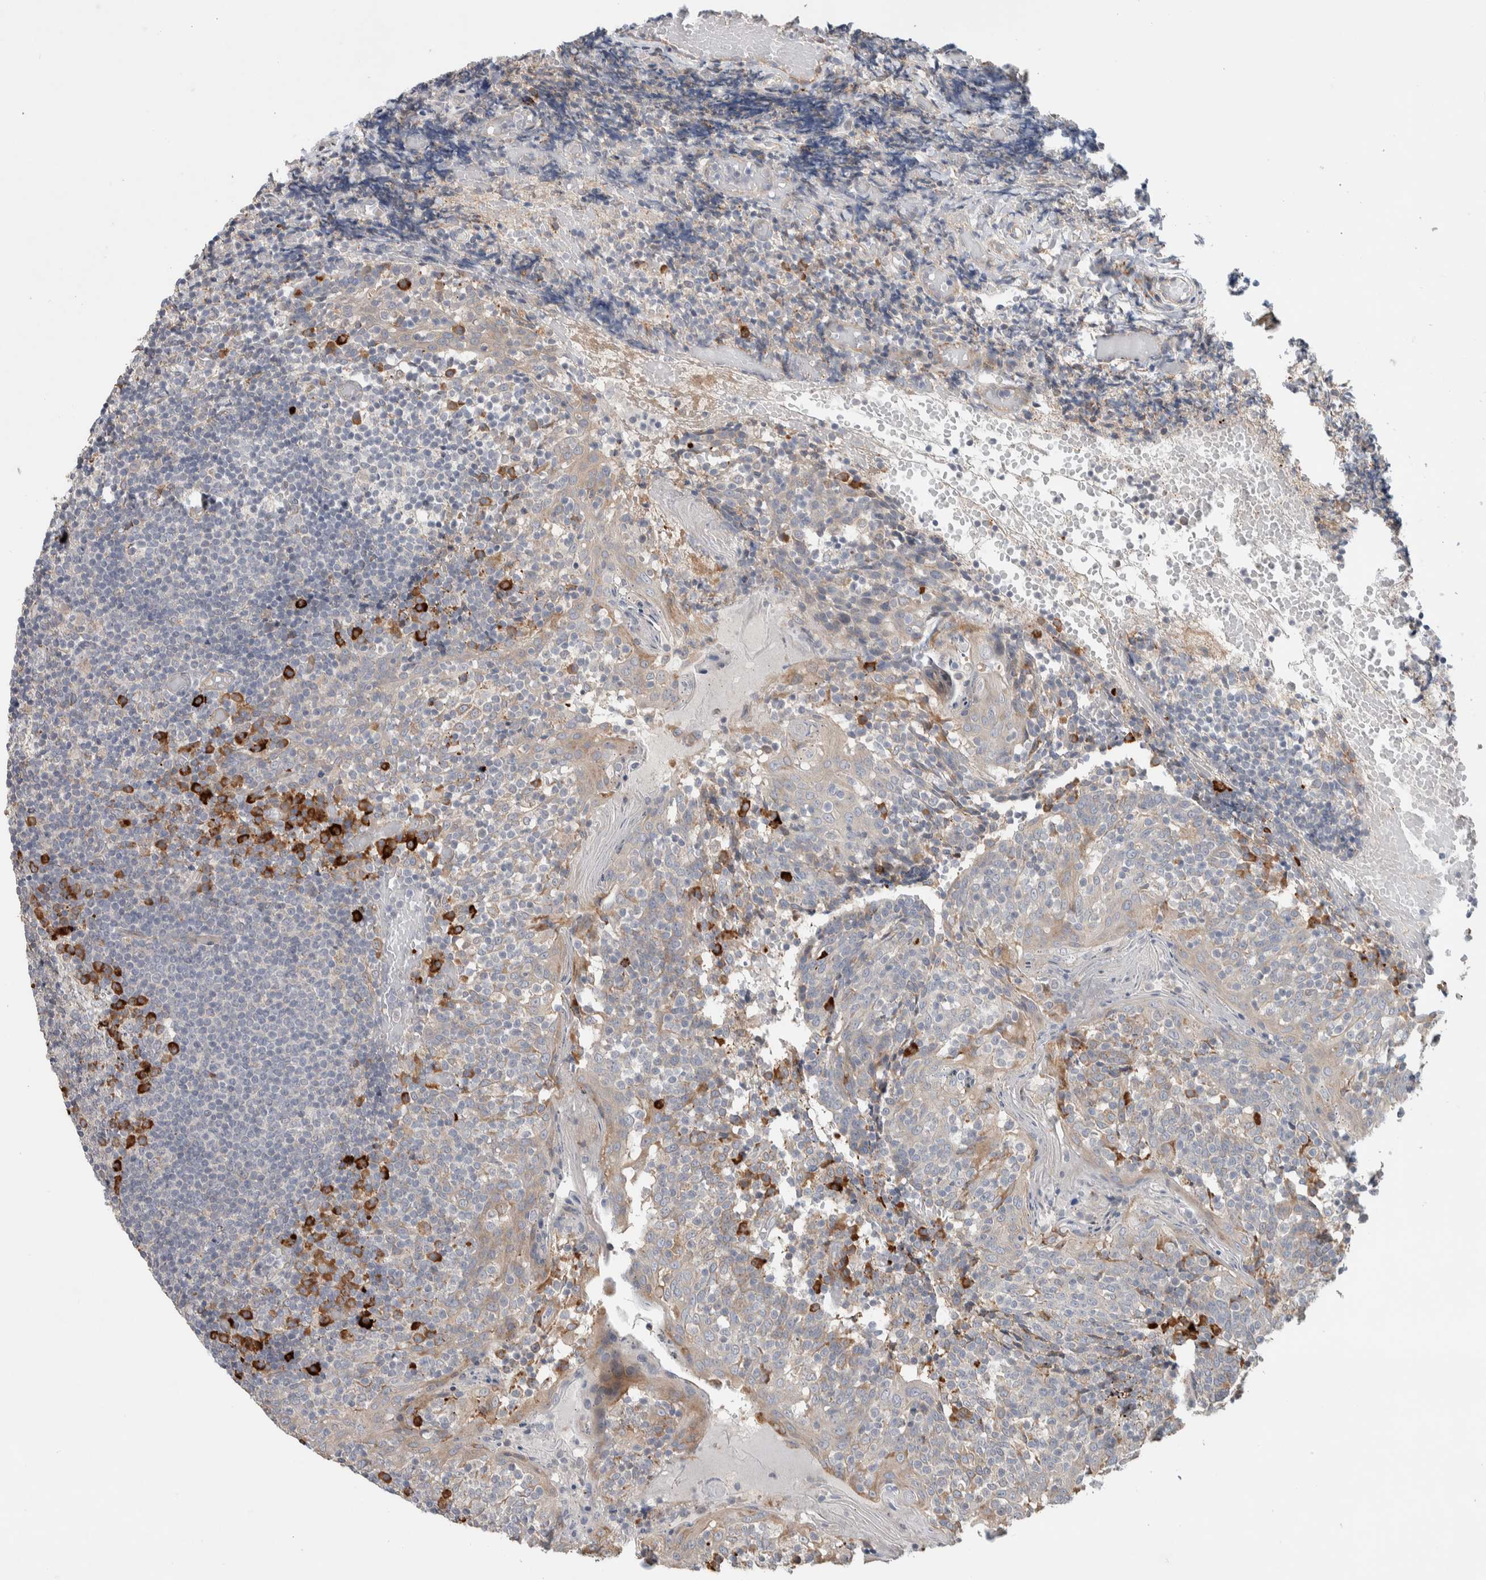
{"staining": {"intensity": "moderate", "quantity": "<25%", "location": "cytoplasmic/membranous"}, "tissue": "tonsil", "cell_type": "Germinal center cells", "image_type": "normal", "snomed": [{"axis": "morphology", "description": "Normal tissue, NOS"}, {"axis": "topography", "description": "Tonsil"}], "caption": "This photomicrograph exhibits IHC staining of normal human tonsil, with low moderate cytoplasmic/membranous staining in approximately <25% of germinal center cells.", "gene": "ADCY8", "patient": {"sex": "female", "age": 19}}